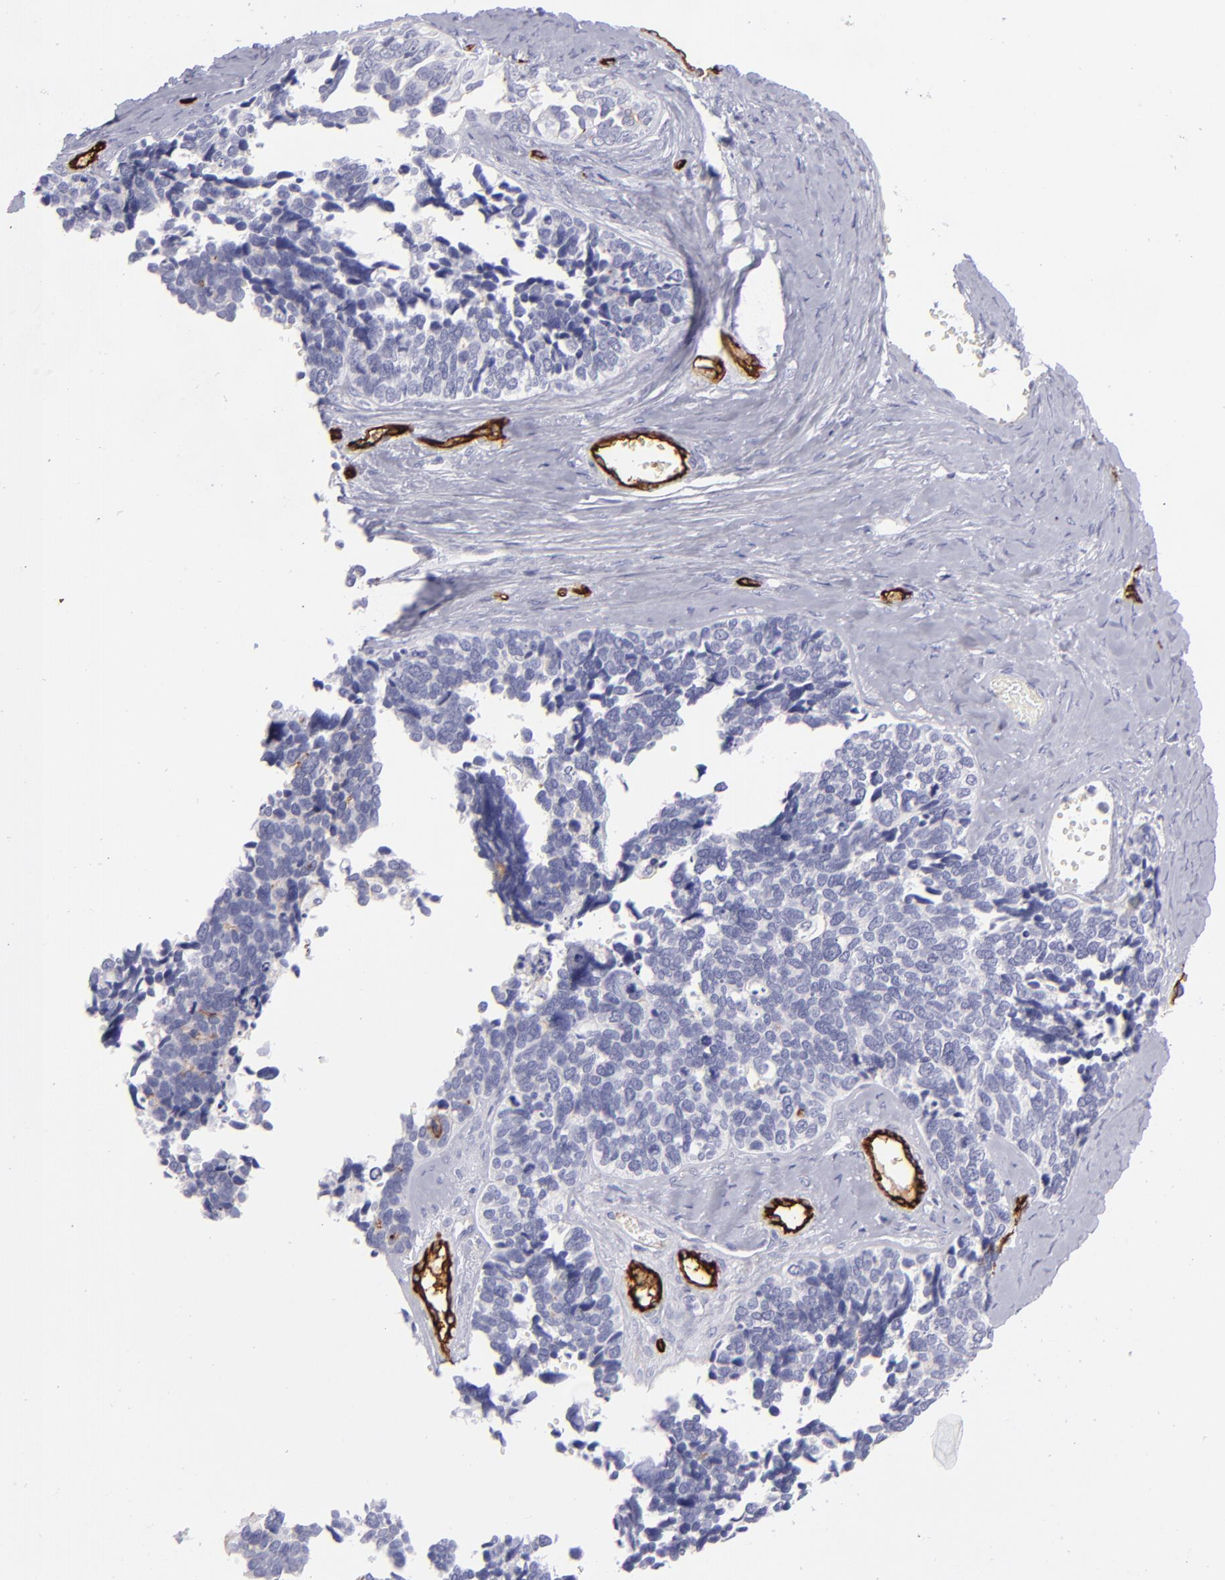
{"staining": {"intensity": "negative", "quantity": "none", "location": "none"}, "tissue": "ovarian cancer", "cell_type": "Tumor cells", "image_type": "cancer", "snomed": [{"axis": "morphology", "description": "Cystadenocarcinoma, serous, NOS"}, {"axis": "topography", "description": "Ovary"}], "caption": "A photomicrograph of ovarian cancer stained for a protein displays no brown staining in tumor cells. (DAB immunohistochemistry (IHC) visualized using brightfield microscopy, high magnification).", "gene": "ACE", "patient": {"sex": "female", "age": 77}}